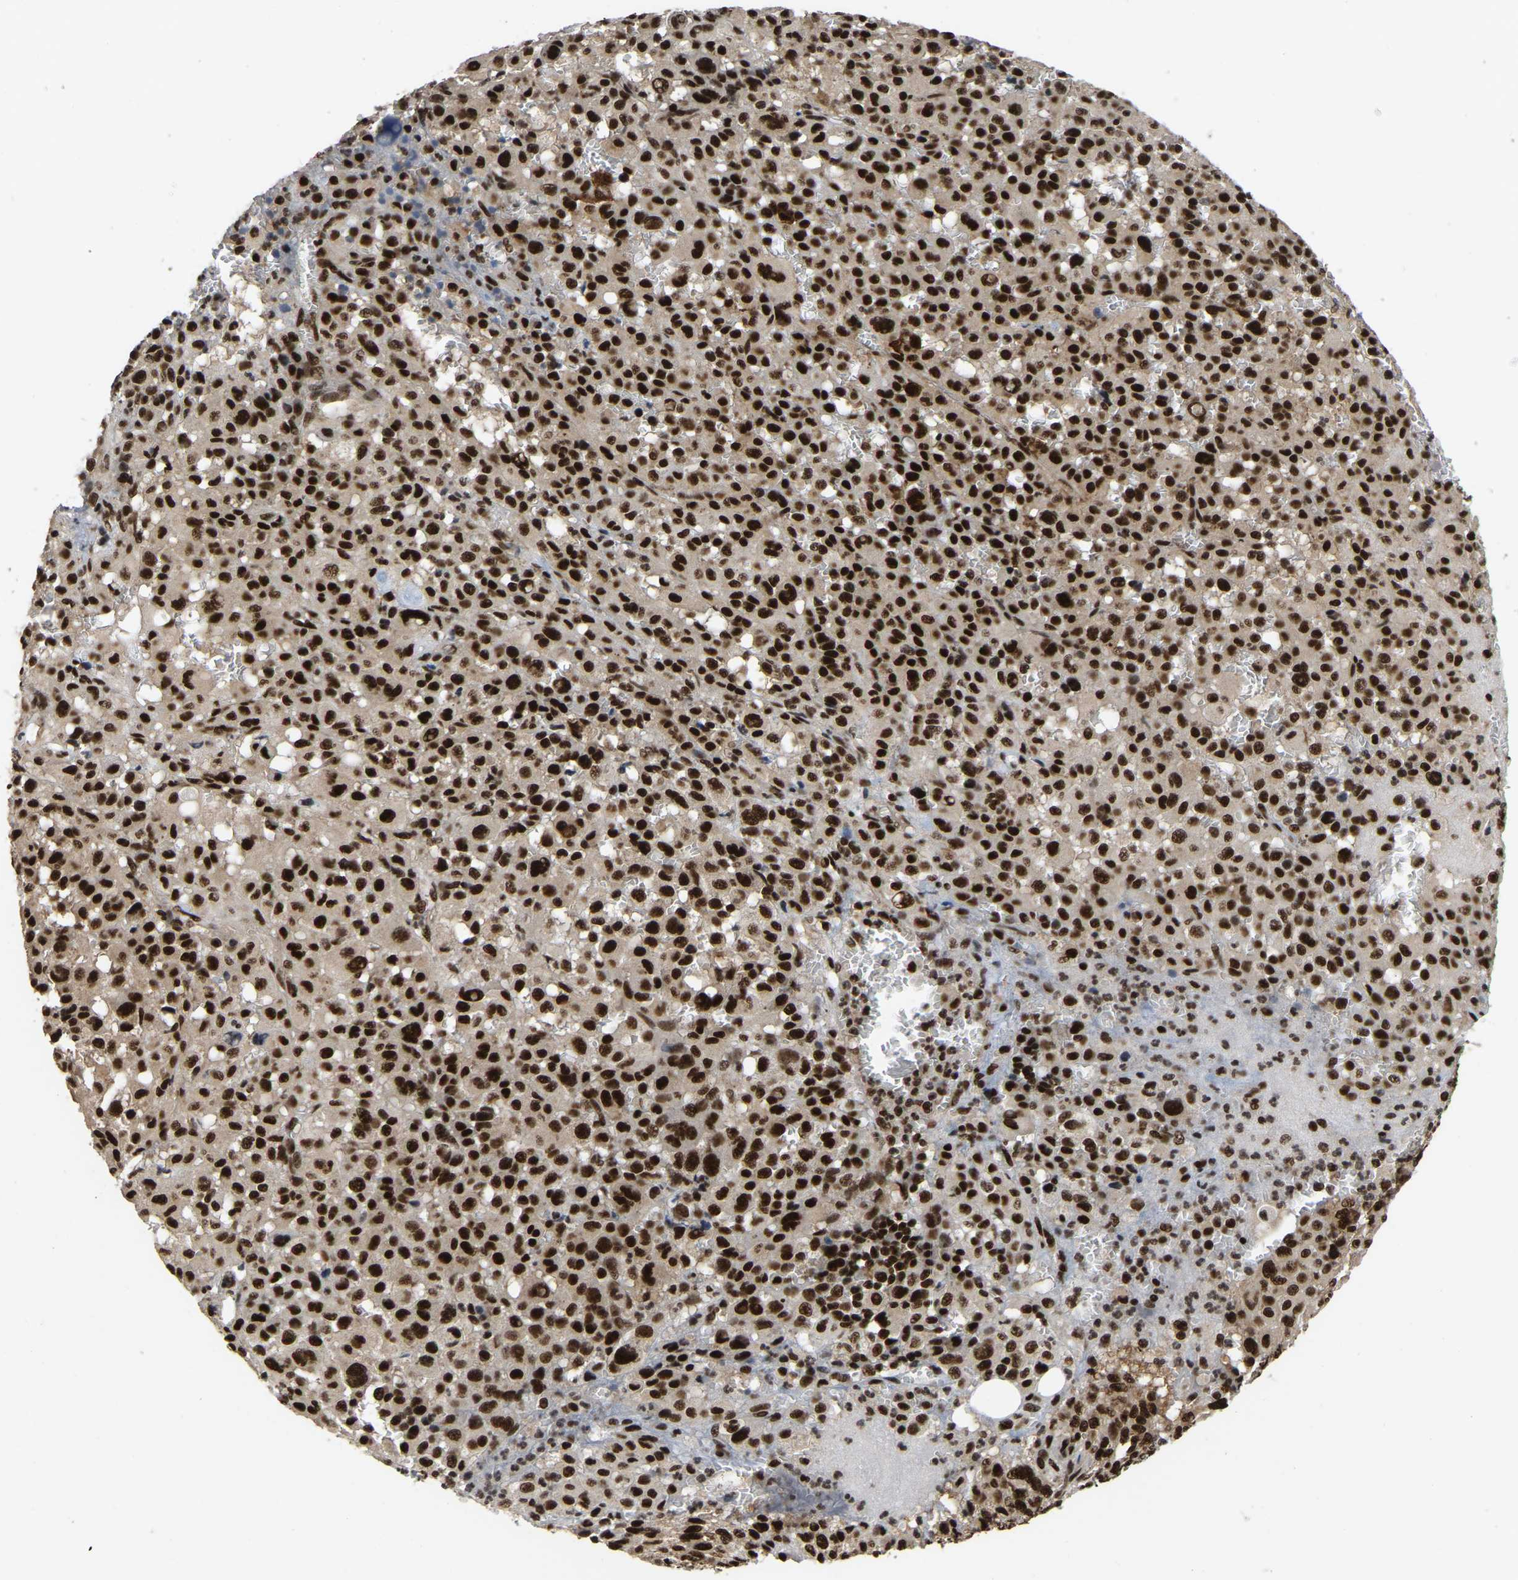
{"staining": {"intensity": "strong", "quantity": ">75%", "location": "nuclear"}, "tissue": "melanoma", "cell_type": "Tumor cells", "image_type": "cancer", "snomed": [{"axis": "morphology", "description": "Malignant melanoma, Metastatic site"}, {"axis": "topography", "description": "Skin"}], "caption": "Immunohistochemical staining of human melanoma exhibits high levels of strong nuclear protein staining in about >75% of tumor cells.", "gene": "TBL1XR1", "patient": {"sex": "female", "age": 74}}